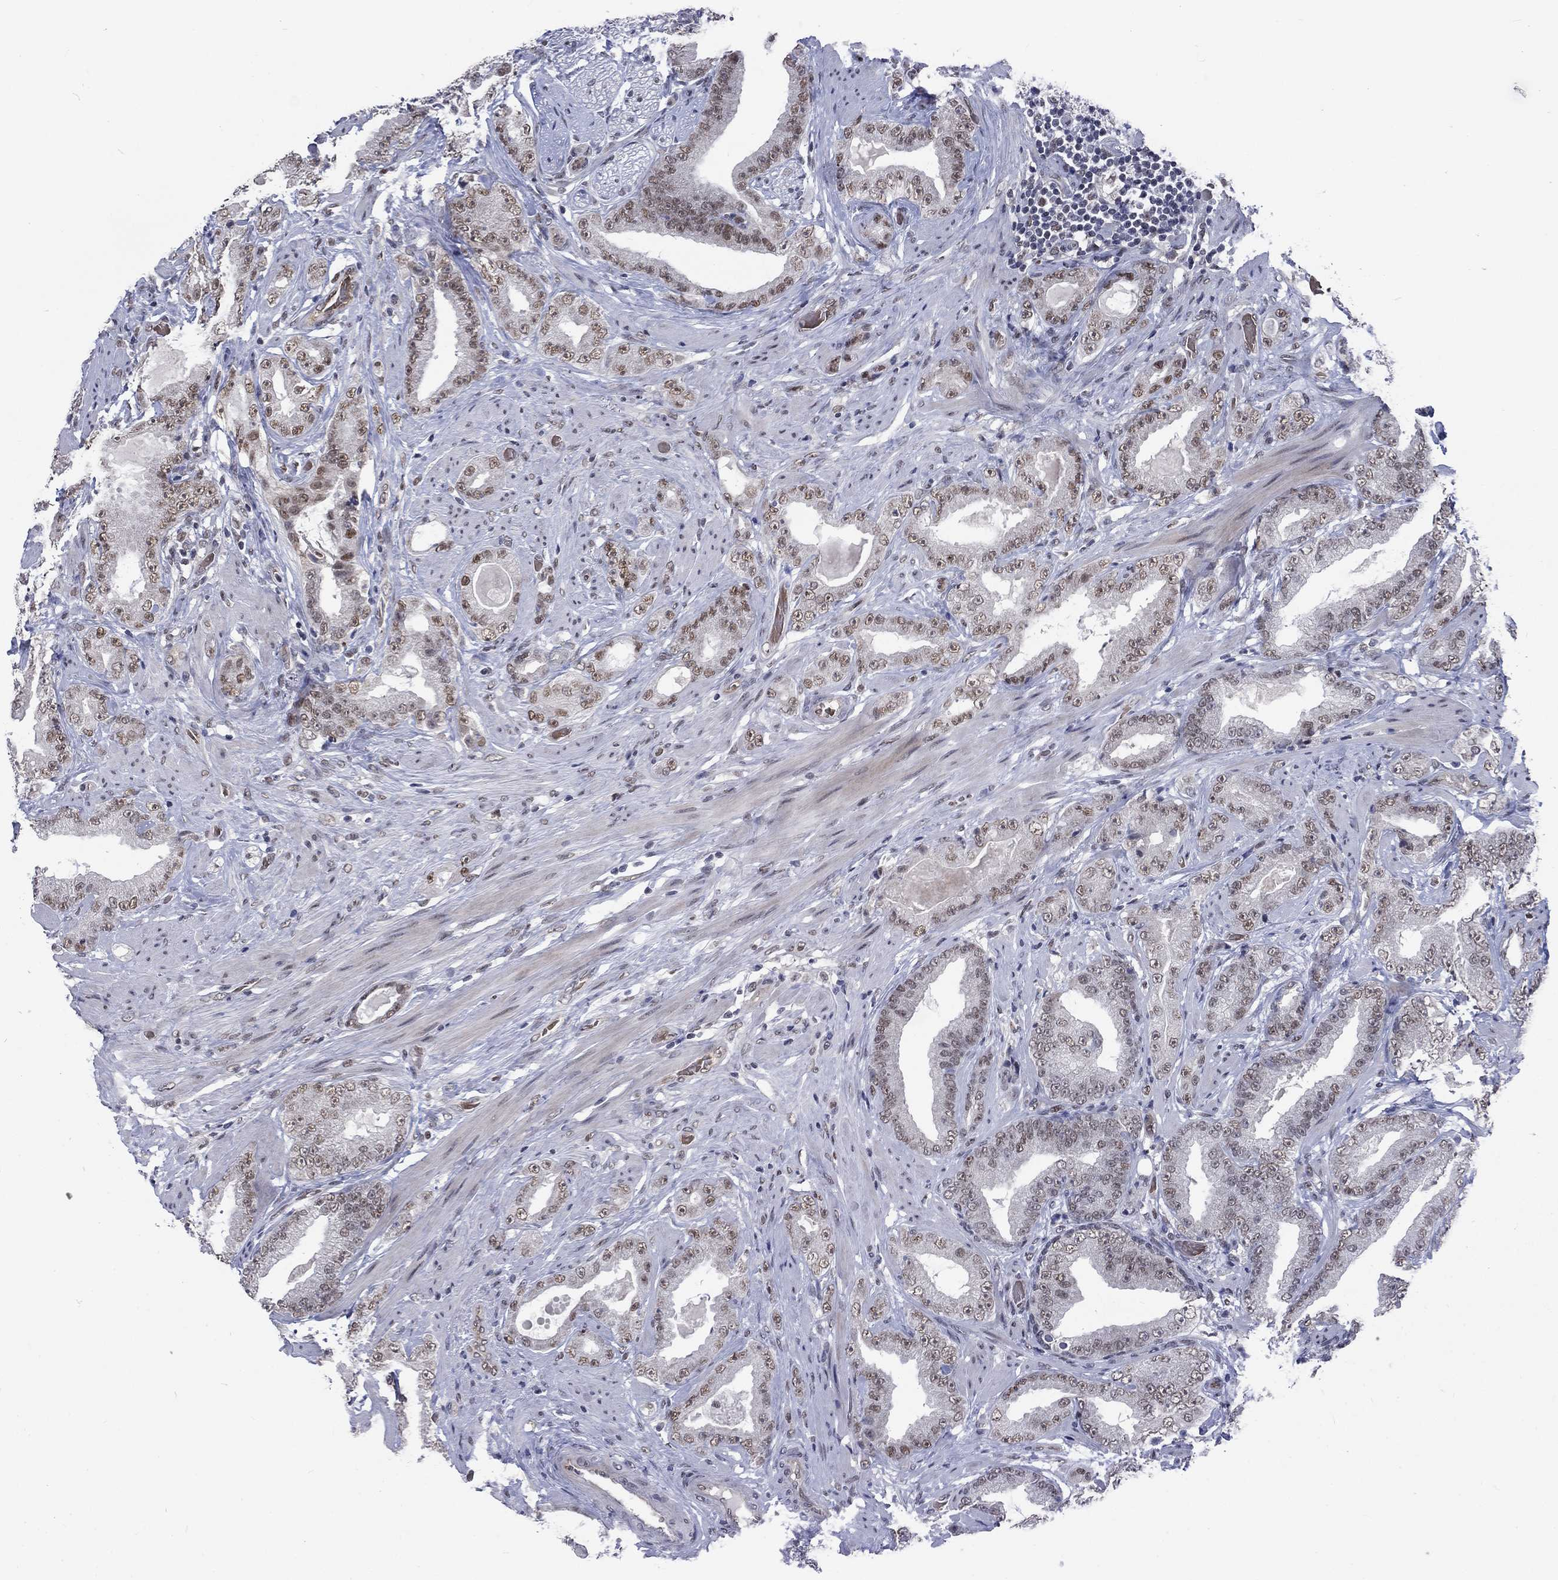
{"staining": {"intensity": "moderate", "quantity": "25%-75%", "location": "nuclear"}, "tissue": "prostate cancer", "cell_type": "Tumor cells", "image_type": "cancer", "snomed": [{"axis": "morphology", "description": "Adenocarcinoma, Low grade"}, {"axis": "topography", "description": "Prostate"}], "caption": "Prostate cancer (low-grade adenocarcinoma) tissue shows moderate nuclear staining in approximately 25%-75% of tumor cells, visualized by immunohistochemistry. (Stains: DAB in brown, nuclei in blue, Microscopy: brightfield microscopy at high magnification).", "gene": "ZBED1", "patient": {"sex": "male", "age": 60}}